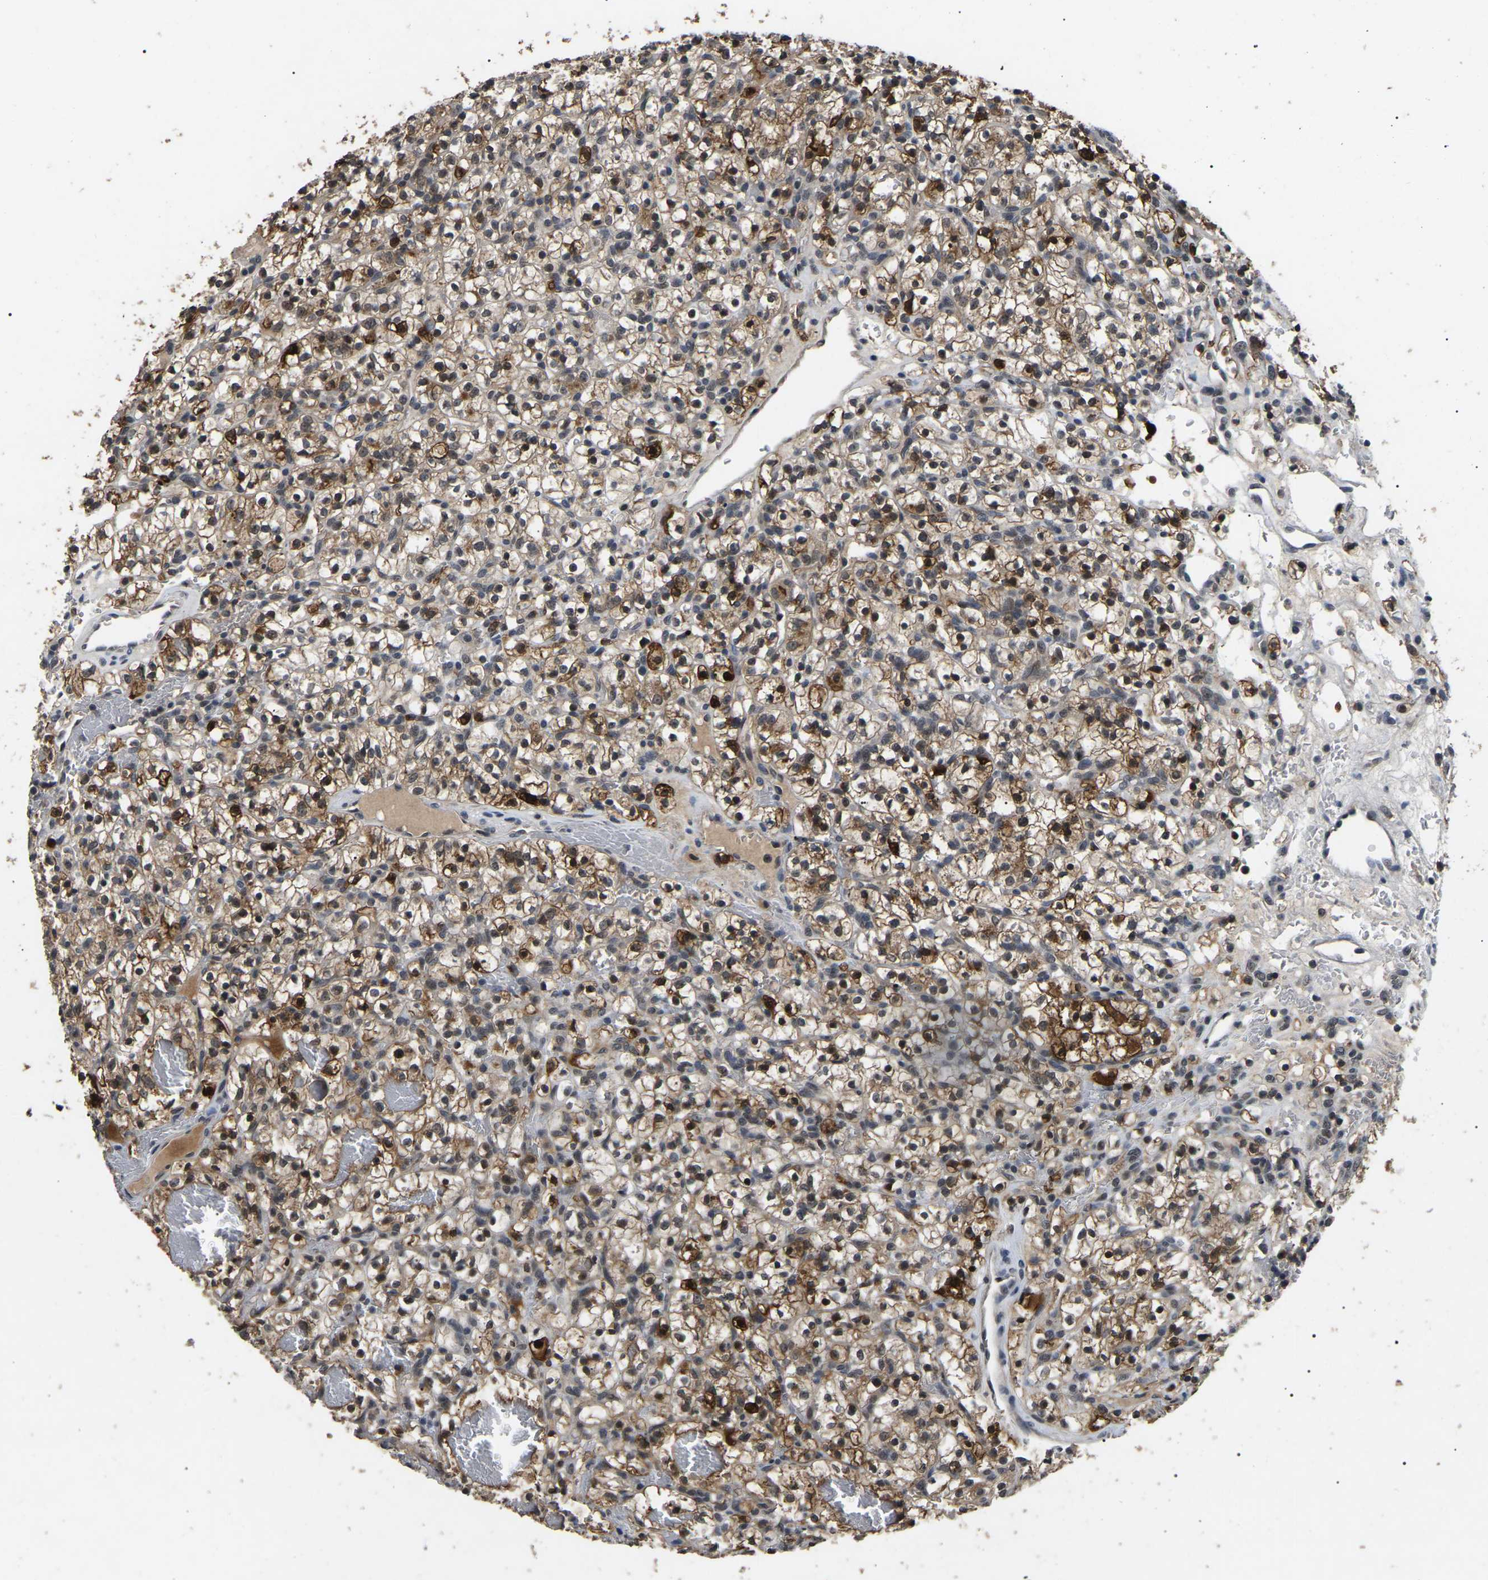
{"staining": {"intensity": "strong", "quantity": ">75%", "location": "cytoplasmic/membranous"}, "tissue": "renal cancer", "cell_type": "Tumor cells", "image_type": "cancer", "snomed": [{"axis": "morphology", "description": "Adenocarcinoma, NOS"}, {"axis": "topography", "description": "Kidney"}], "caption": "An immunohistochemistry (IHC) histopathology image of tumor tissue is shown. Protein staining in brown shows strong cytoplasmic/membranous positivity in adenocarcinoma (renal) within tumor cells.", "gene": "PPM1E", "patient": {"sex": "female", "age": 57}}